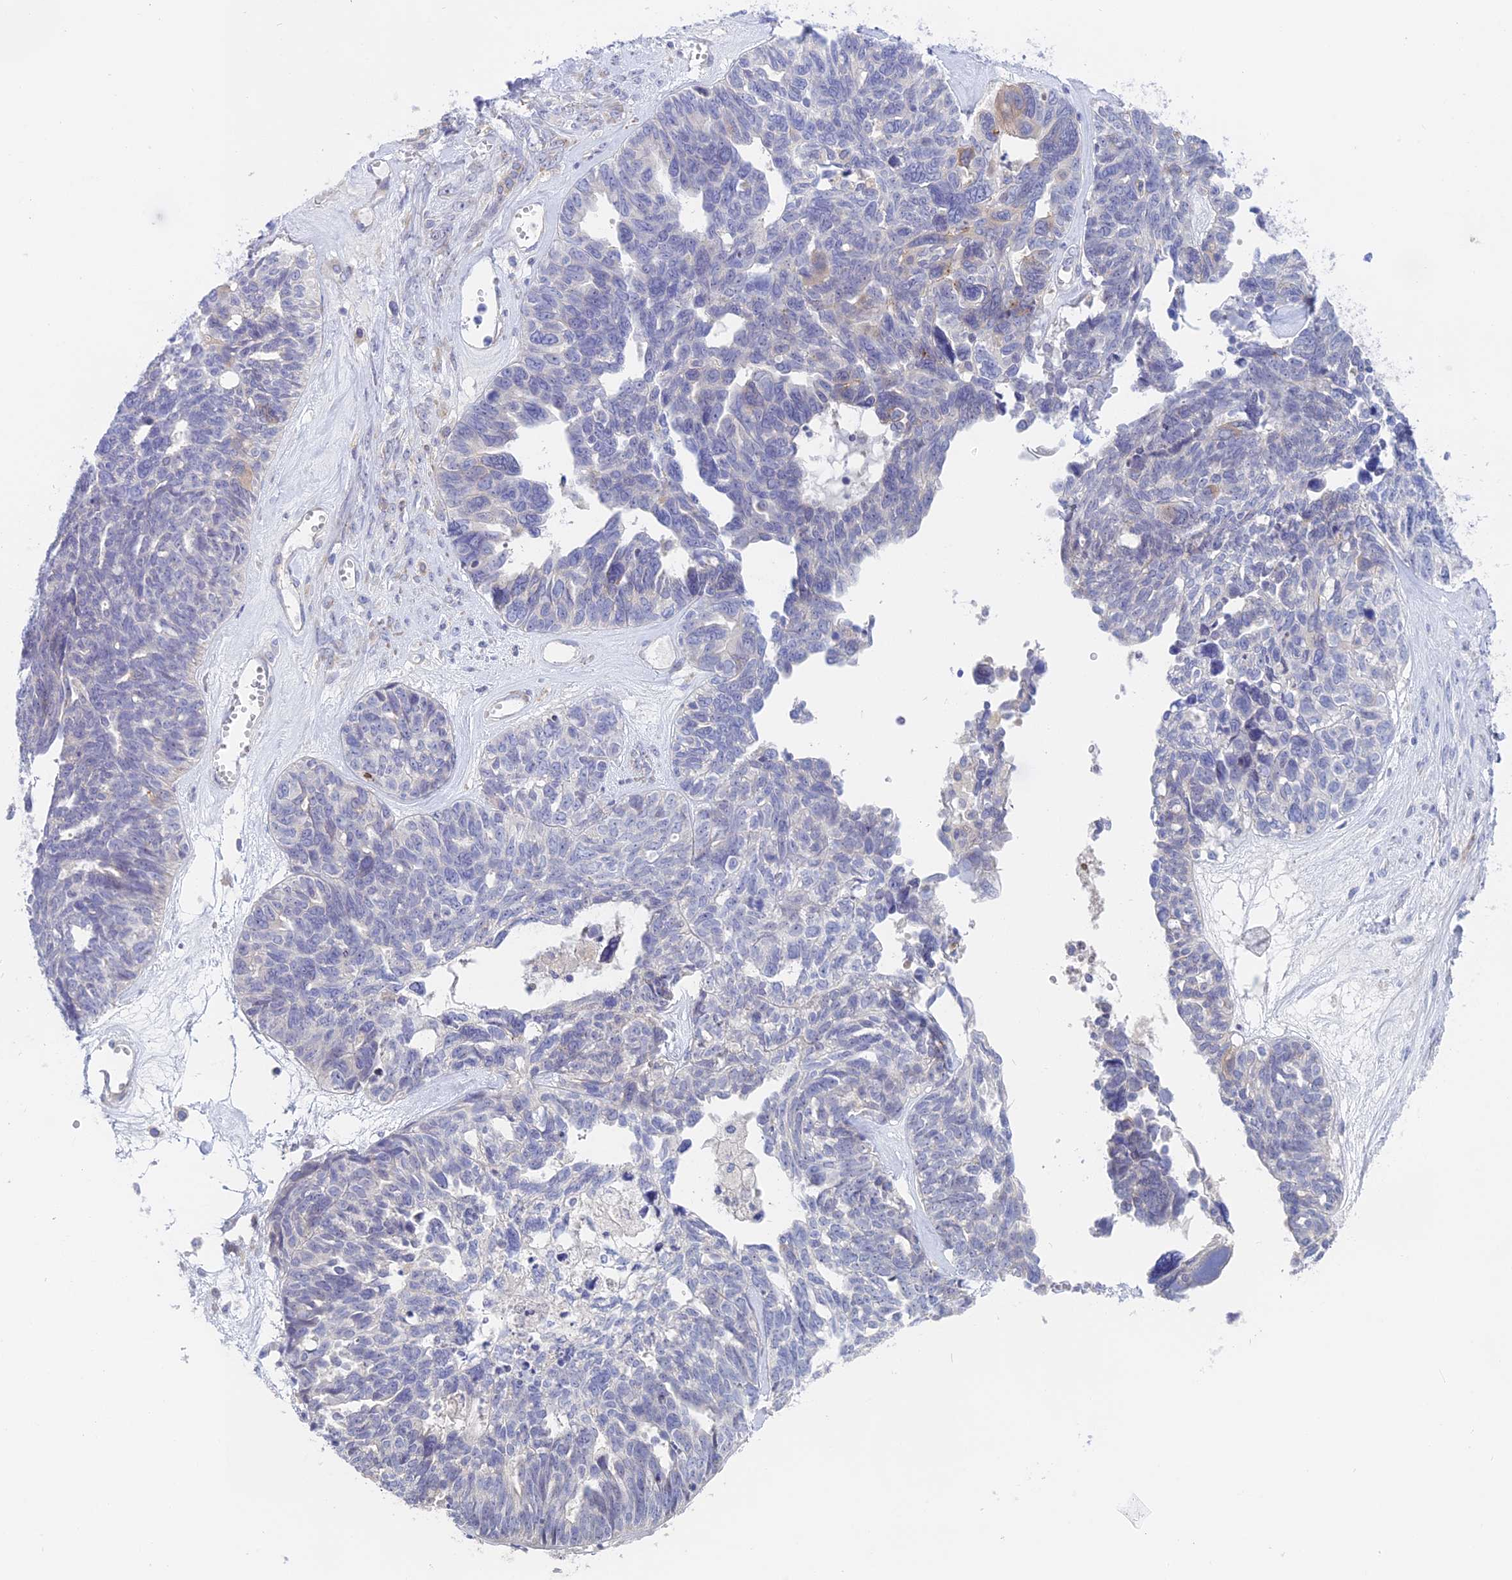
{"staining": {"intensity": "negative", "quantity": "none", "location": "none"}, "tissue": "ovarian cancer", "cell_type": "Tumor cells", "image_type": "cancer", "snomed": [{"axis": "morphology", "description": "Cystadenocarcinoma, serous, NOS"}, {"axis": "topography", "description": "Ovary"}], "caption": "High magnification brightfield microscopy of ovarian serous cystadenocarcinoma stained with DAB (brown) and counterstained with hematoxylin (blue): tumor cells show no significant staining. (Stains: DAB (3,3'-diaminobenzidine) immunohistochemistry with hematoxylin counter stain, Microscopy: brightfield microscopy at high magnification).", "gene": "GLB1L", "patient": {"sex": "female", "age": 79}}